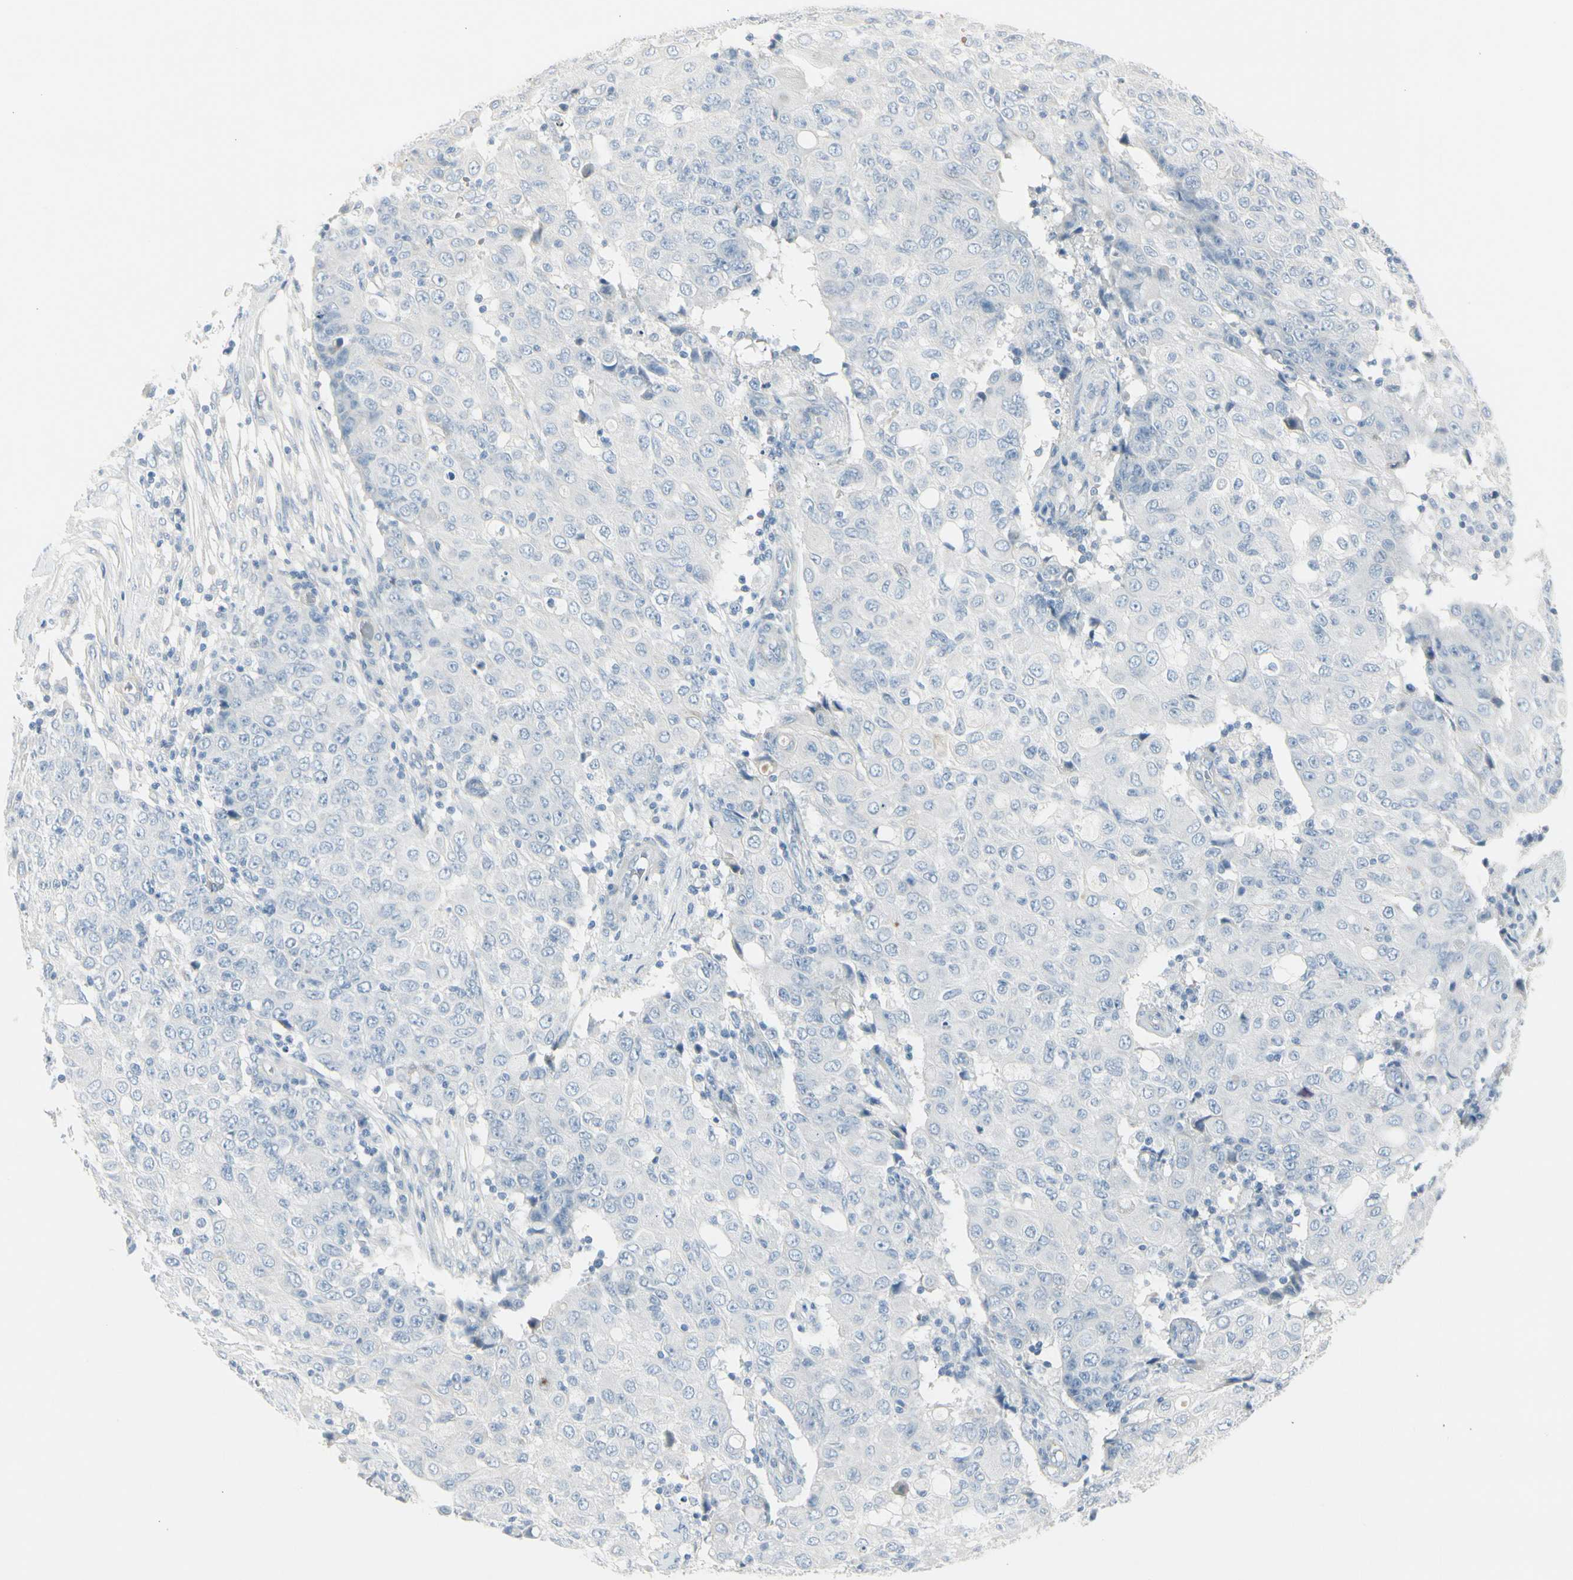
{"staining": {"intensity": "negative", "quantity": "none", "location": "none"}, "tissue": "ovarian cancer", "cell_type": "Tumor cells", "image_type": "cancer", "snomed": [{"axis": "morphology", "description": "Carcinoma, endometroid"}, {"axis": "topography", "description": "Ovary"}], "caption": "There is no significant staining in tumor cells of ovarian cancer (endometroid carcinoma).", "gene": "CACNA2D1", "patient": {"sex": "female", "age": 42}}